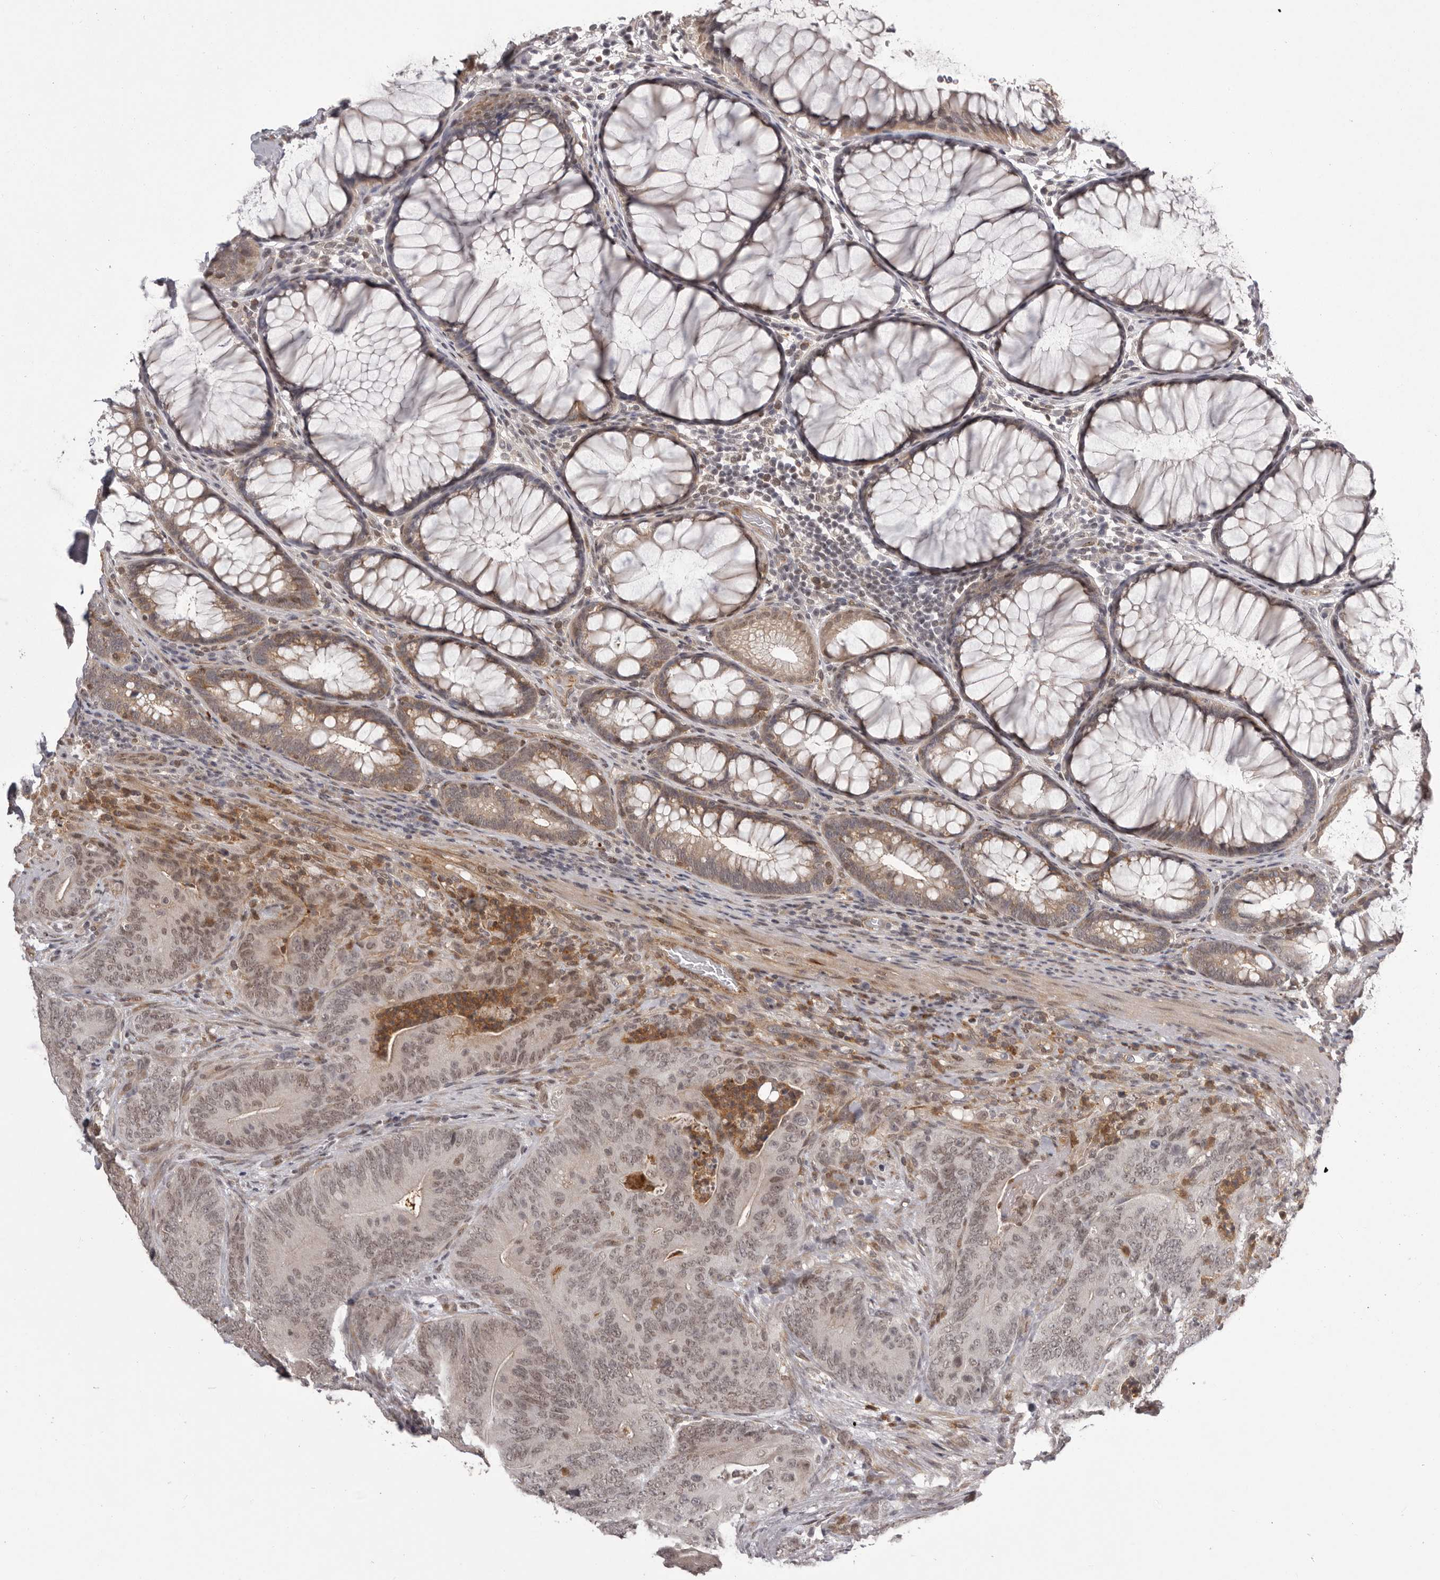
{"staining": {"intensity": "weak", "quantity": ">75%", "location": "nuclear"}, "tissue": "colorectal cancer", "cell_type": "Tumor cells", "image_type": "cancer", "snomed": [{"axis": "morphology", "description": "Normal tissue, NOS"}, {"axis": "topography", "description": "Colon"}], "caption": "Protein expression by immunohistochemistry shows weak nuclear expression in approximately >75% of tumor cells in colorectal cancer.", "gene": "RNF2", "patient": {"sex": "female", "age": 82}}